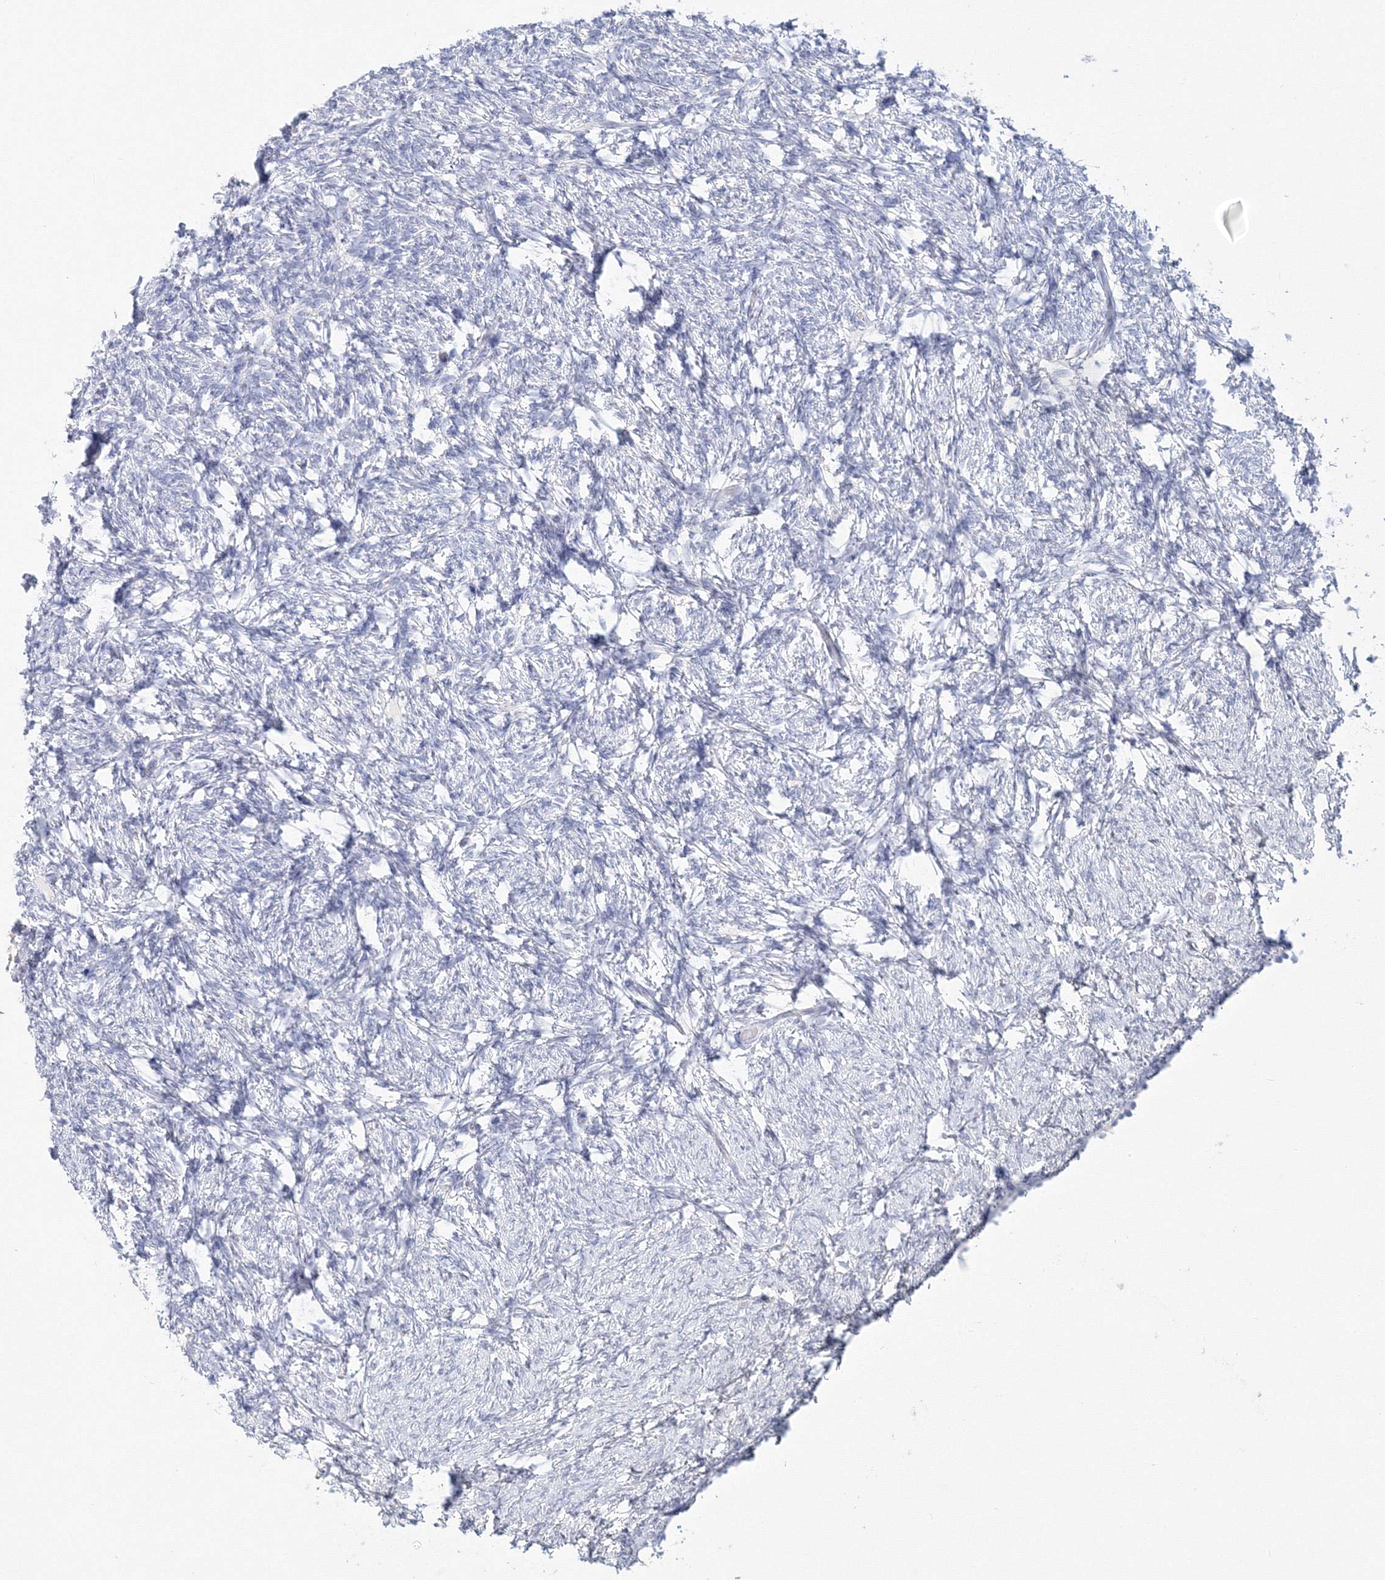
{"staining": {"intensity": "negative", "quantity": "none", "location": "none"}, "tissue": "ovary", "cell_type": "Follicle cells", "image_type": "normal", "snomed": [{"axis": "morphology", "description": "Normal tissue, NOS"}, {"axis": "topography", "description": "Ovary"}], "caption": "Follicle cells are negative for protein expression in normal human ovary. Brightfield microscopy of immunohistochemistry stained with DAB (3,3'-diaminobenzidine) (brown) and hematoxylin (blue), captured at high magnification.", "gene": "VSIG1", "patient": {"sex": "female", "age": 60}}